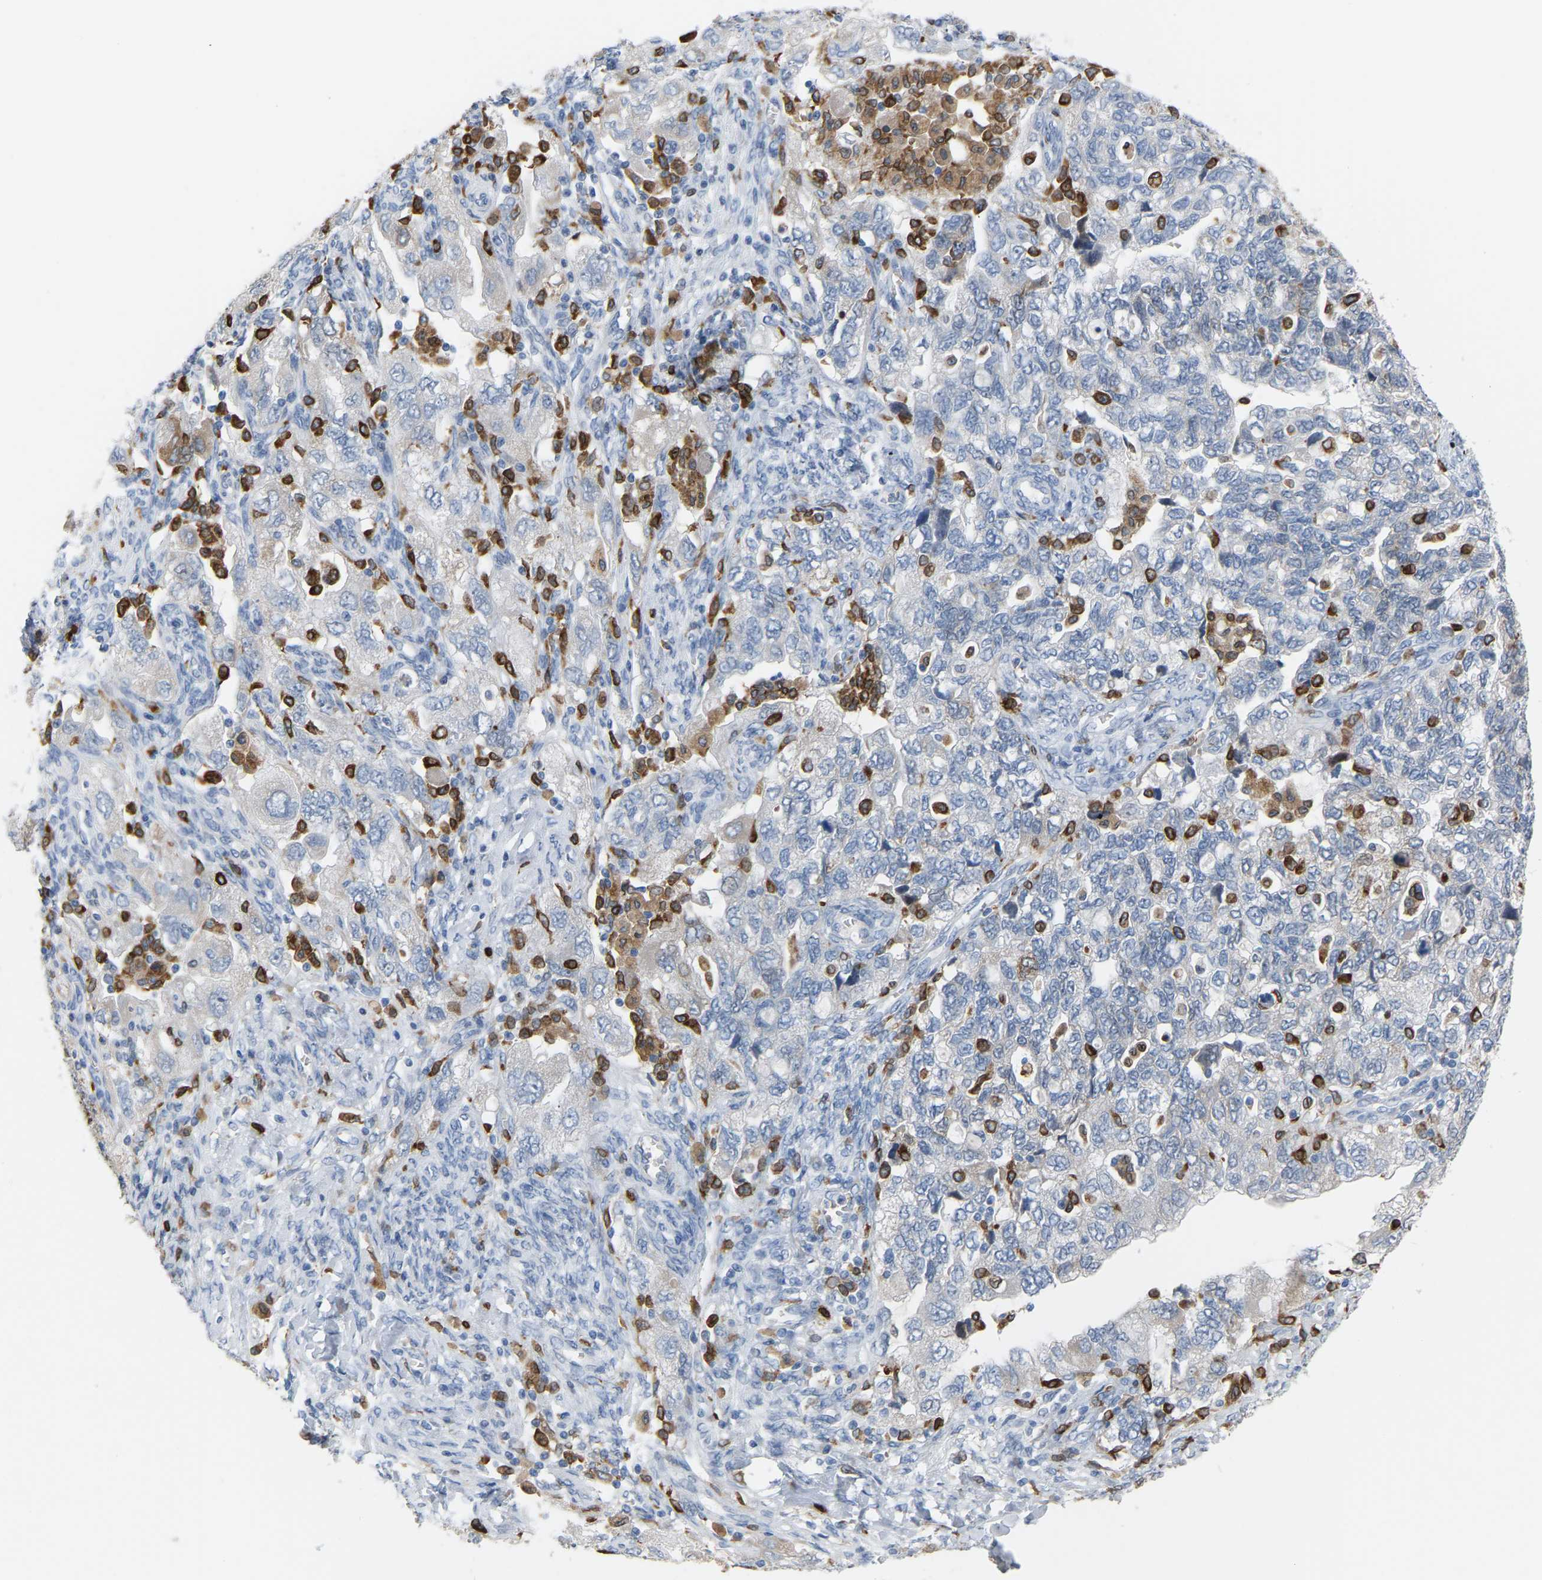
{"staining": {"intensity": "negative", "quantity": "none", "location": "none"}, "tissue": "ovarian cancer", "cell_type": "Tumor cells", "image_type": "cancer", "snomed": [{"axis": "morphology", "description": "Carcinoma, NOS"}, {"axis": "morphology", "description": "Cystadenocarcinoma, serous, NOS"}, {"axis": "topography", "description": "Ovary"}], "caption": "The immunohistochemistry (IHC) micrograph has no significant positivity in tumor cells of ovarian cancer (carcinoma) tissue. (Brightfield microscopy of DAB (3,3'-diaminobenzidine) IHC at high magnification).", "gene": "PTGS1", "patient": {"sex": "female", "age": 69}}